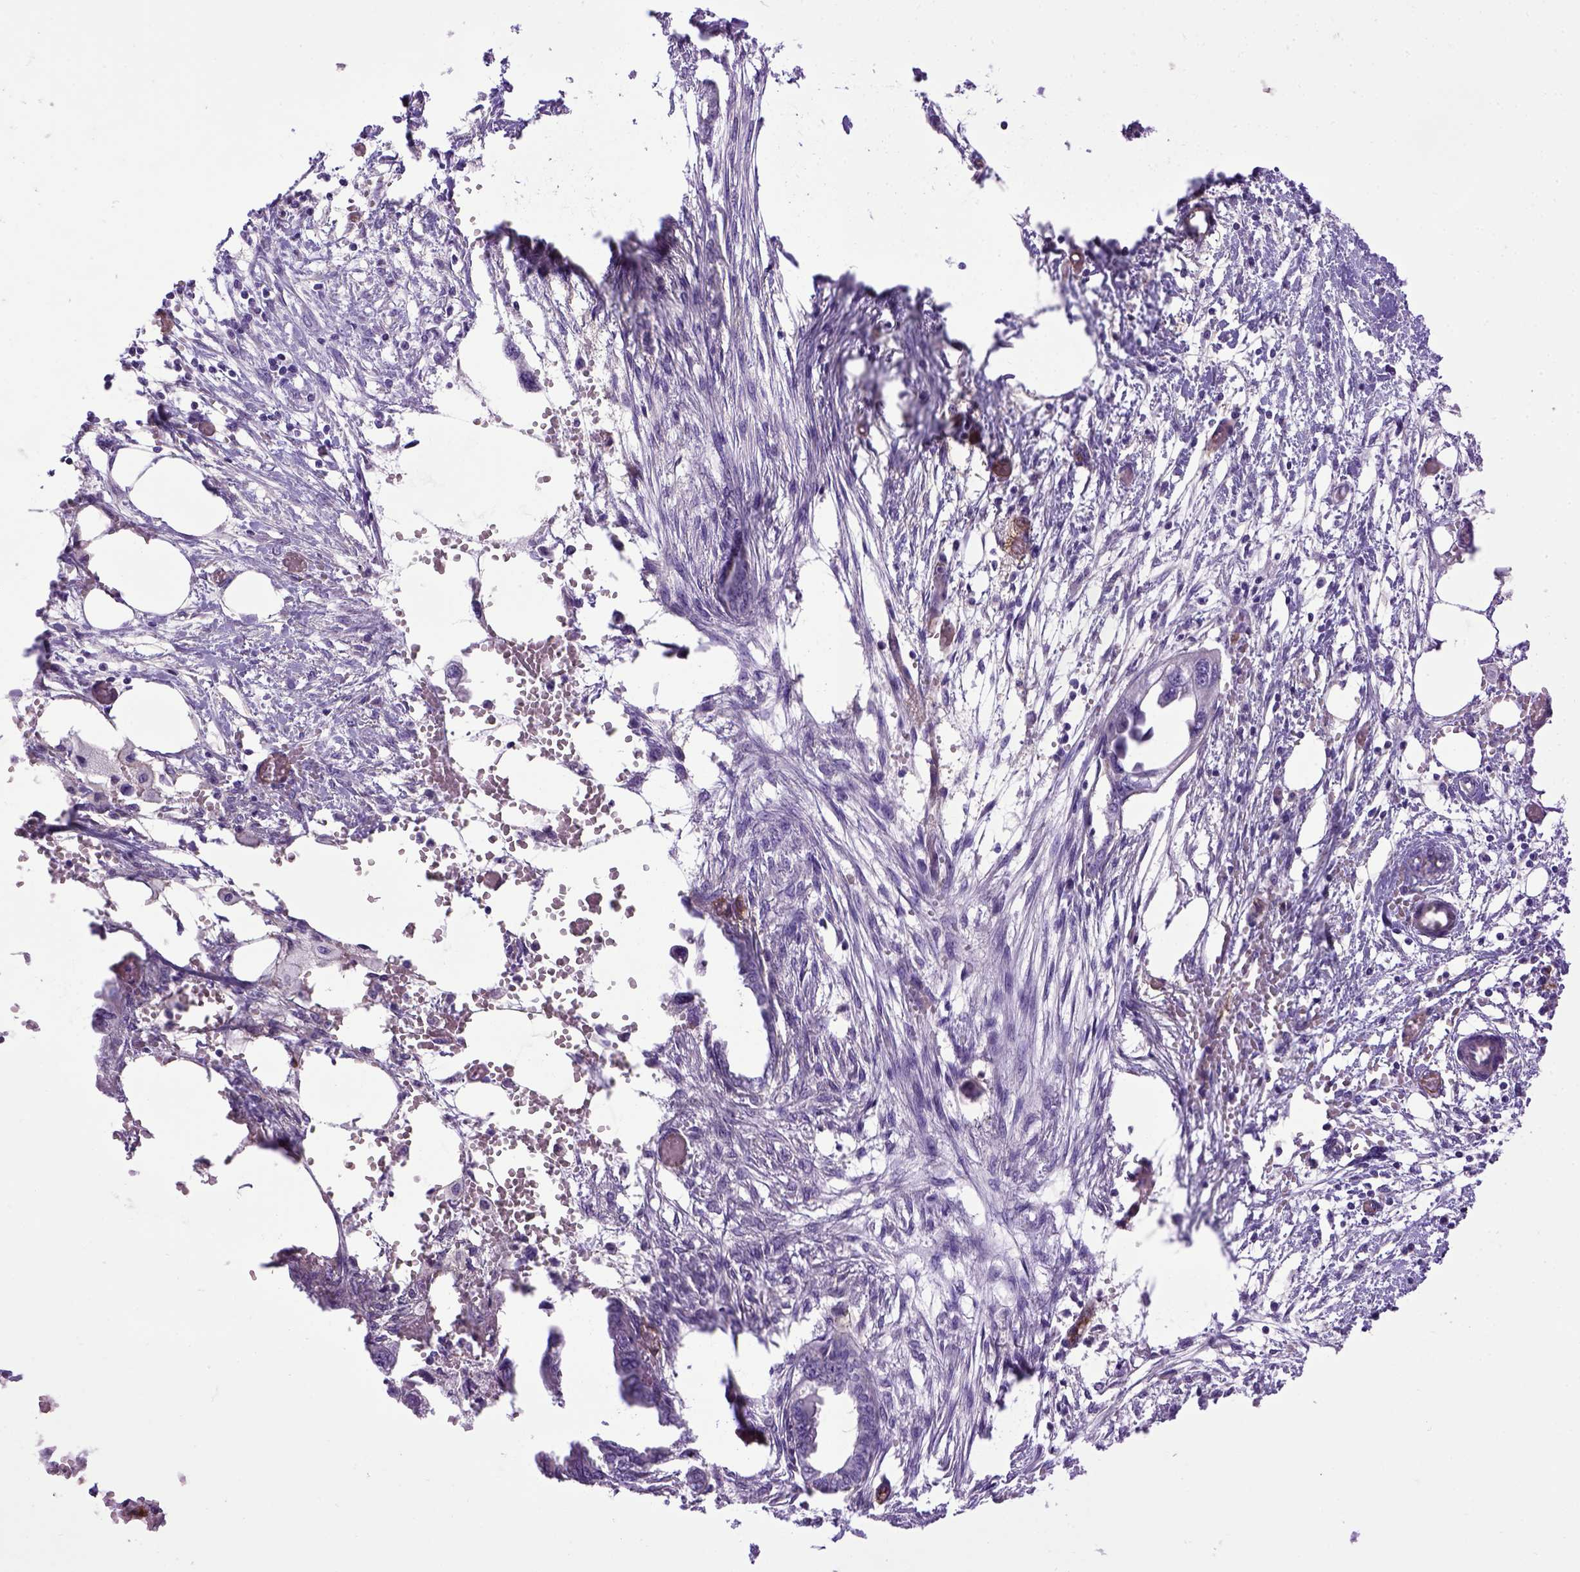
{"staining": {"intensity": "negative", "quantity": "none", "location": "none"}, "tissue": "endometrial cancer", "cell_type": "Tumor cells", "image_type": "cancer", "snomed": [{"axis": "morphology", "description": "Adenocarcinoma, NOS"}, {"axis": "morphology", "description": "Adenocarcinoma, metastatic, NOS"}, {"axis": "topography", "description": "Adipose tissue"}, {"axis": "topography", "description": "Endometrium"}], "caption": "Immunohistochemistry (IHC) of human endometrial cancer demonstrates no positivity in tumor cells. (Immunohistochemistry, brightfield microscopy, high magnification).", "gene": "ENG", "patient": {"sex": "female", "age": 67}}